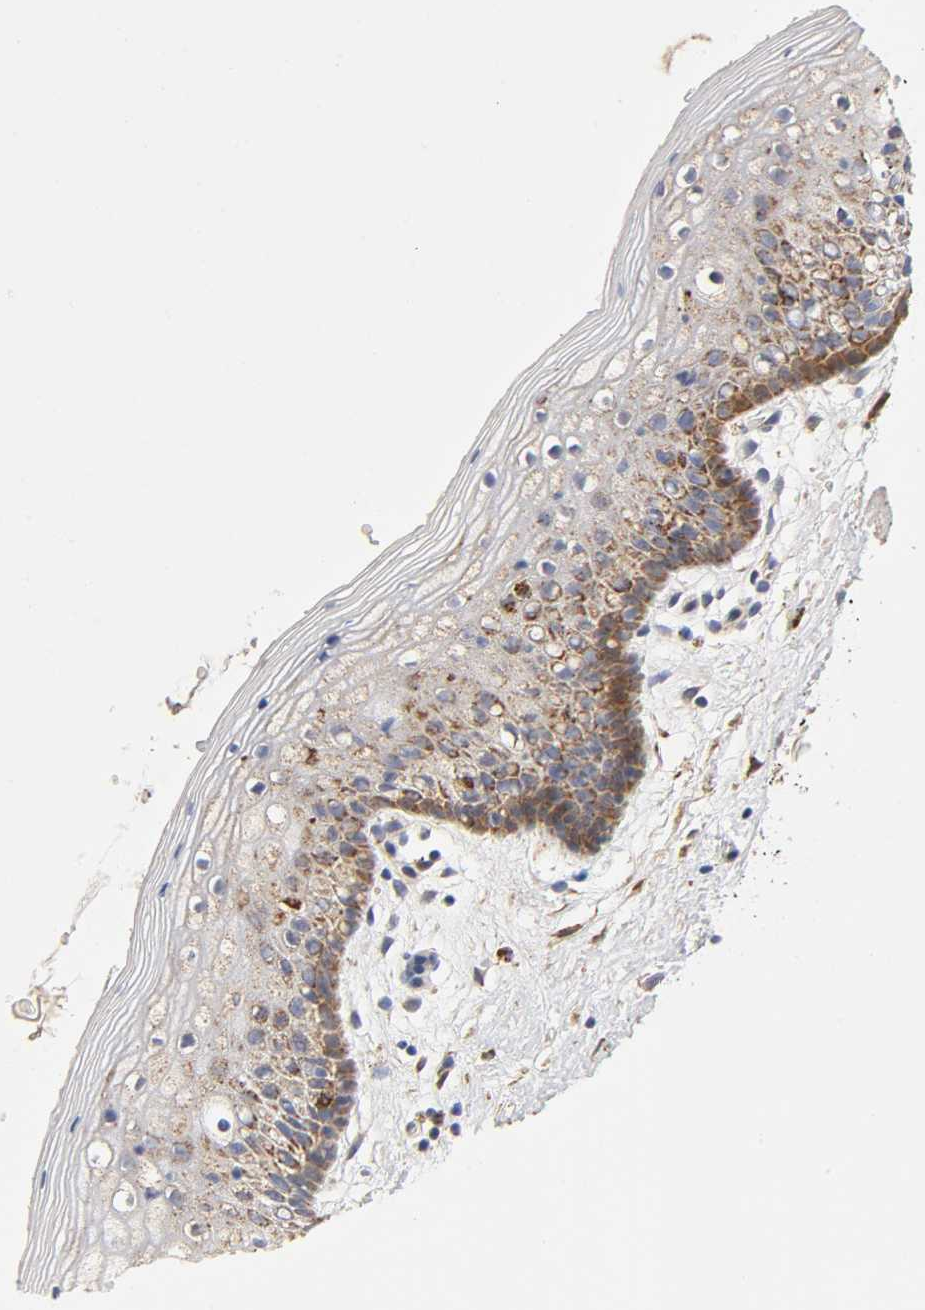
{"staining": {"intensity": "moderate", "quantity": "25%-75%", "location": "cytoplasmic/membranous"}, "tissue": "vagina", "cell_type": "Squamous epithelial cells", "image_type": "normal", "snomed": [{"axis": "morphology", "description": "Normal tissue, NOS"}, {"axis": "topography", "description": "Vagina"}], "caption": "IHC image of benign vagina: vagina stained using immunohistochemistry (IHC) displays medium levels of moderate protein expression localized specifically in the cytoplasmic/membranous of squamous epithelial cells, appearing as a cytoplasmic/membranous brown color.", "gene": "ISG15", "patient": {"sex": "female", "age": 46}}